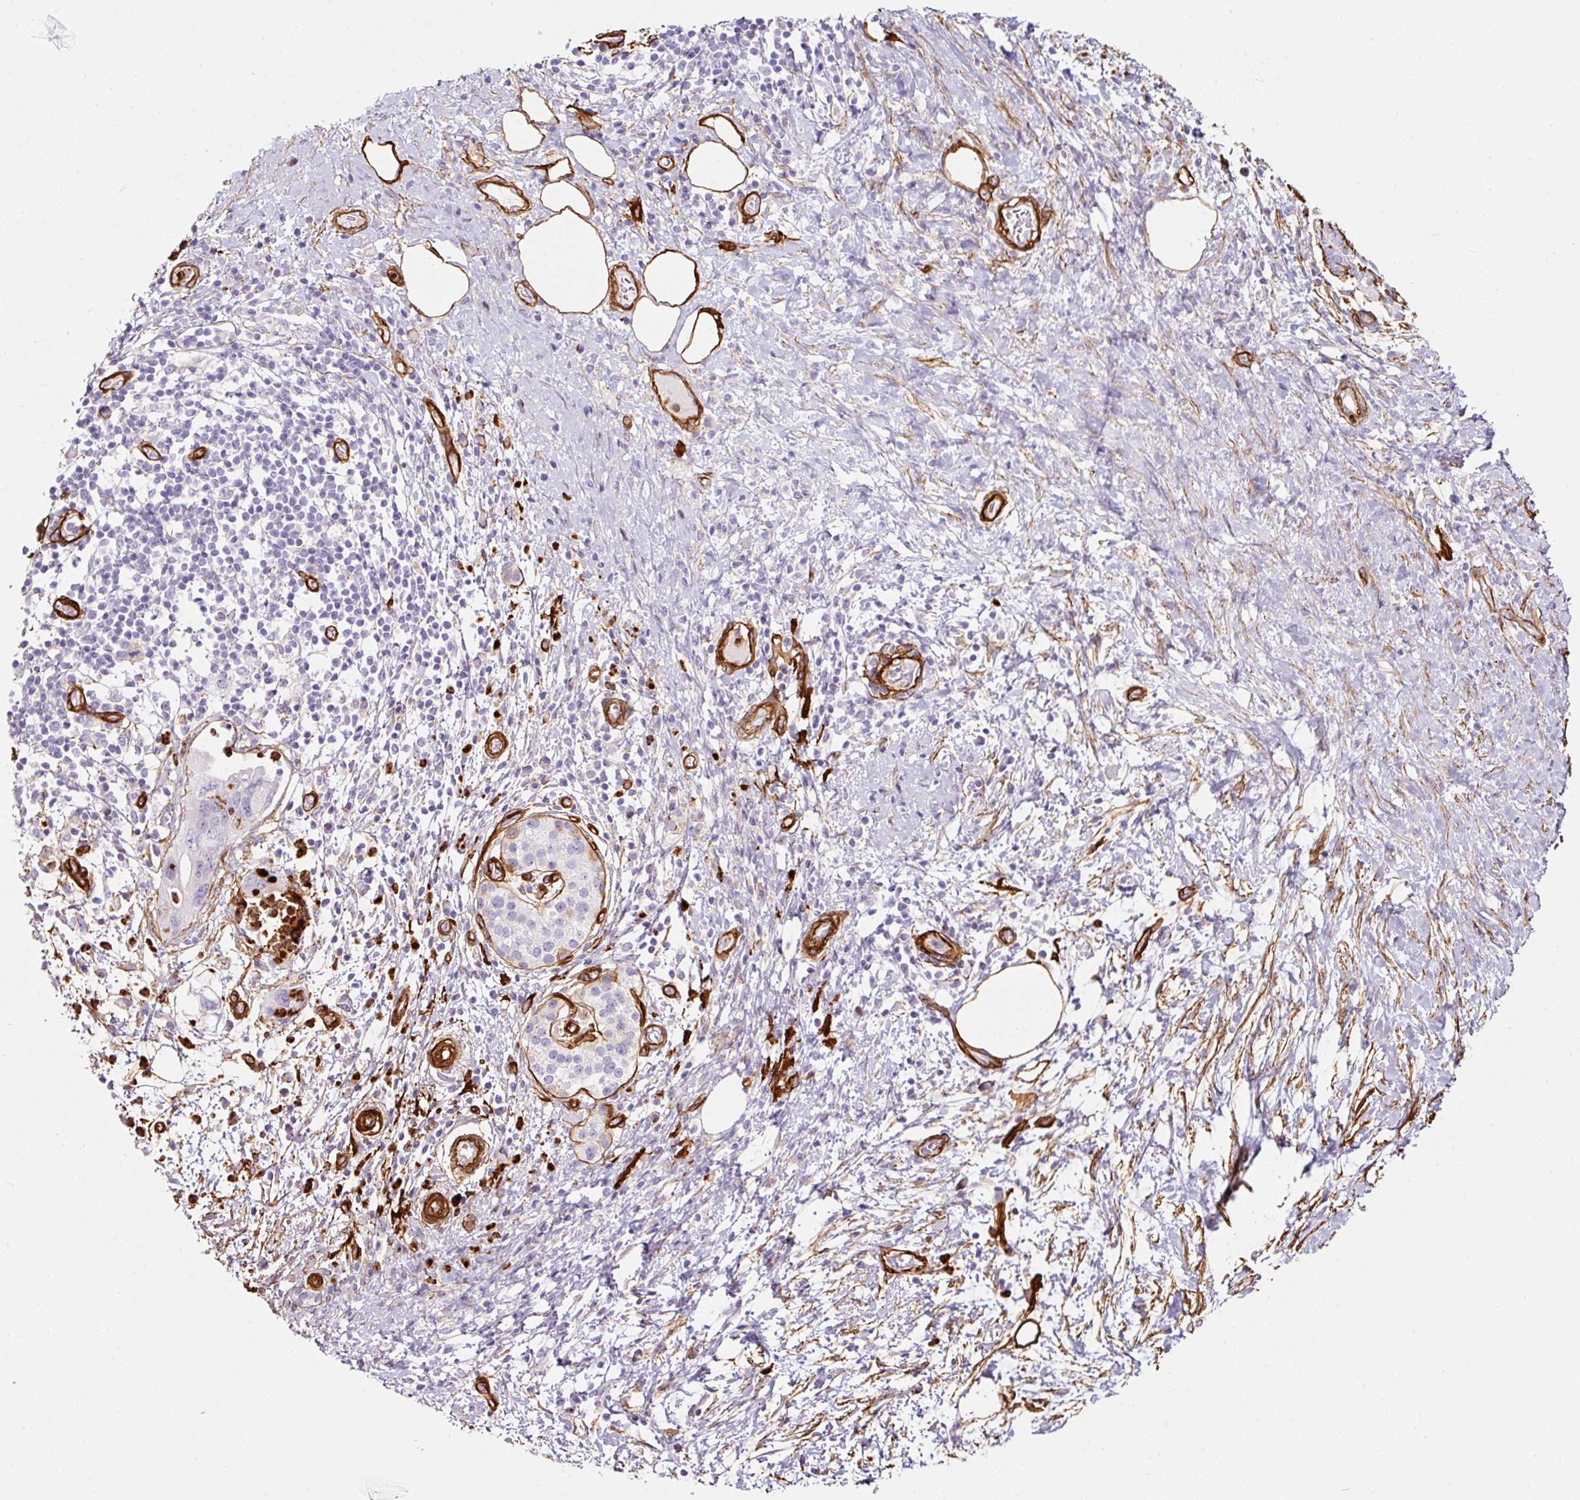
{"staining": {"intensity": "negative", "quantity": "none", "location": "none"}, "tissue": "pancreatic cancer", "cell_type": "Tumor cells", "image_type": "cancer", "snomed": [{"axis": "morphology", "description": "Adenocarcinoma, NOS"}, {"axis": "topography", "description": "Pancreas"}], "caption": "IHC of human pancreatic adenocarcinoma shows no staining in tumor cells.", "gene": "LOXL4", "patient": {"sex": "female", "age": 73}}